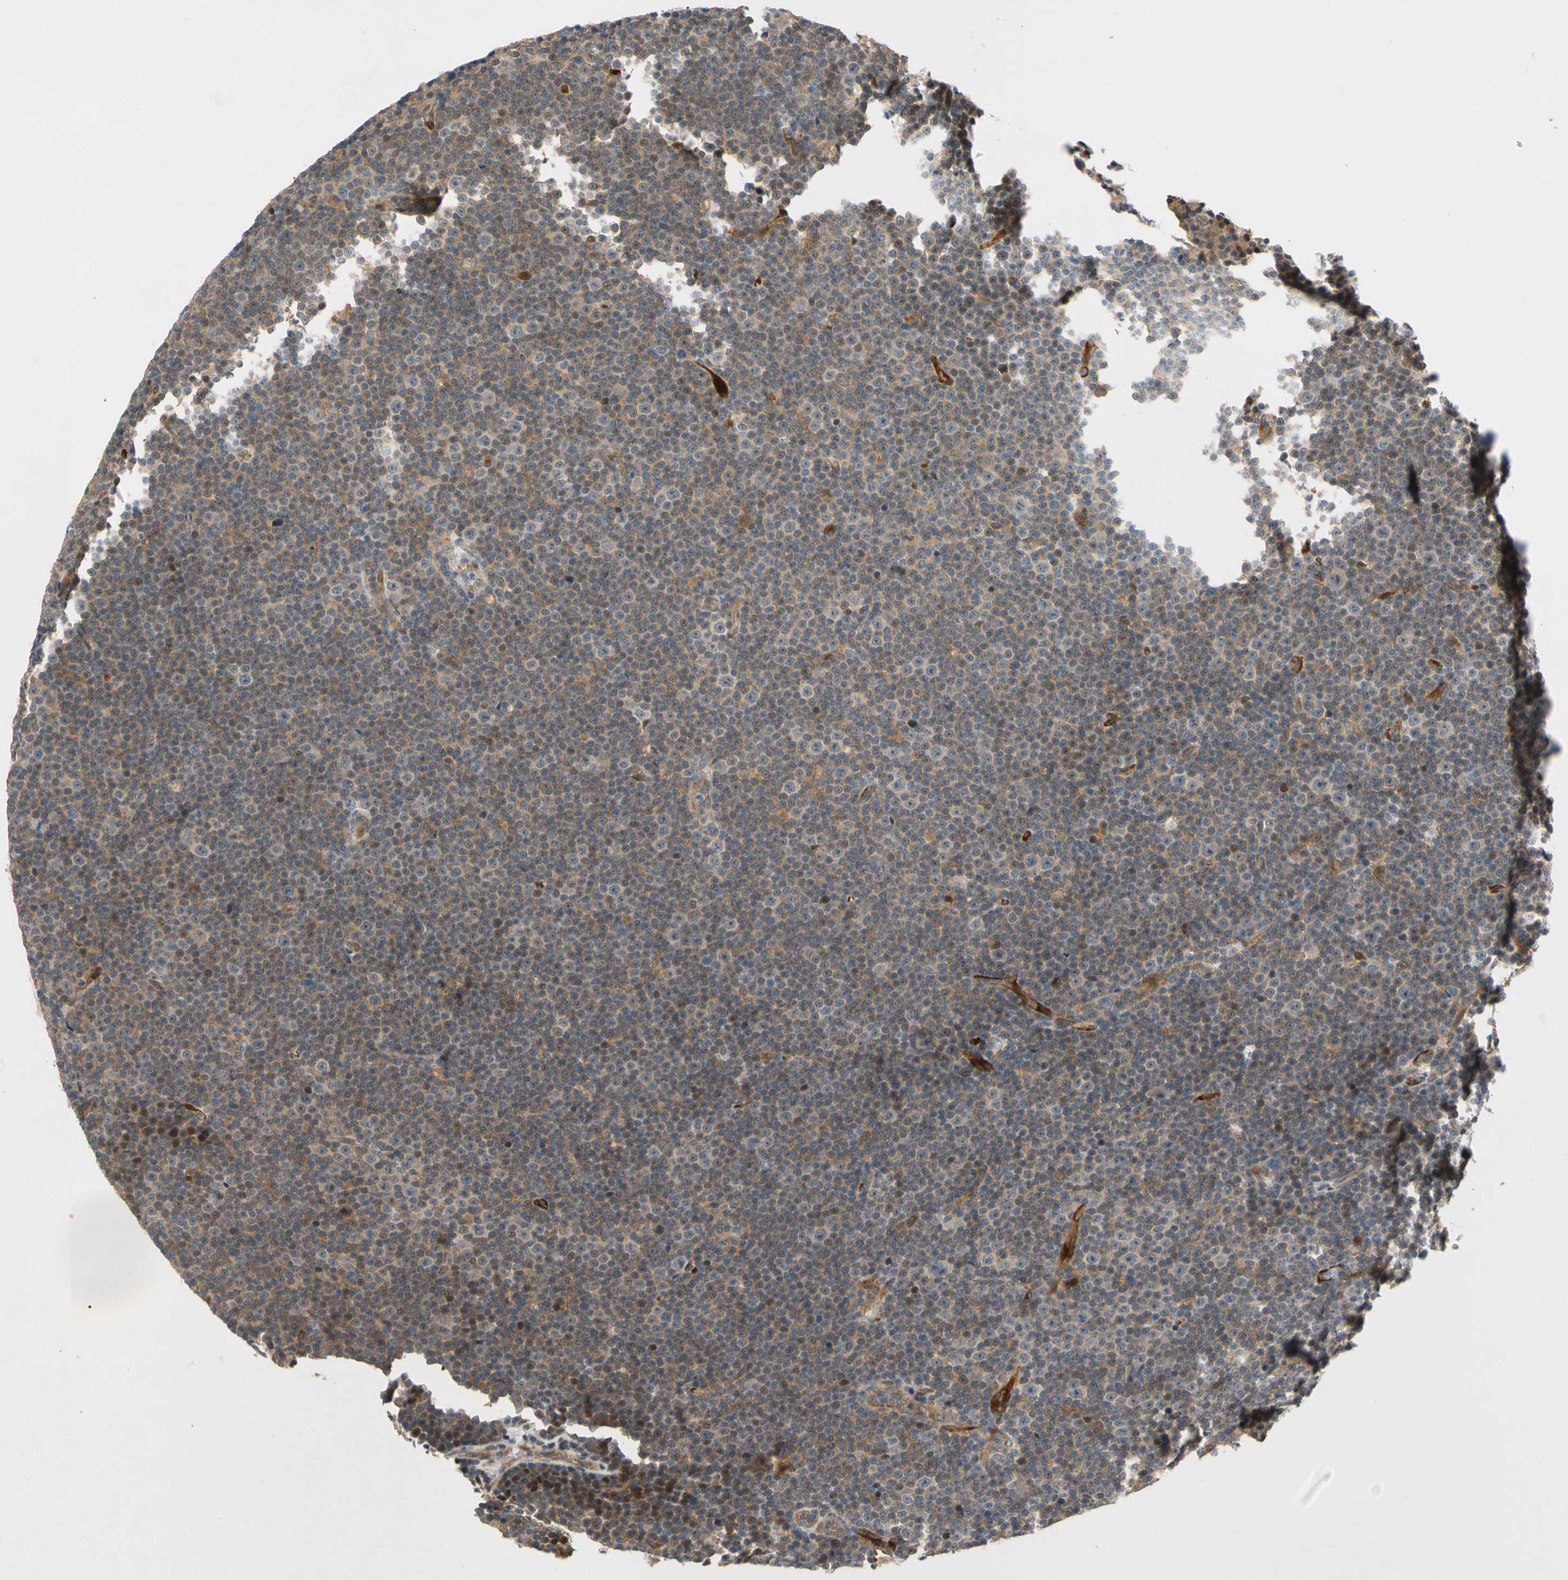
{"staining": {"intensity": "weak", "quantity": "25%-75%", "location": "cytoplasmic/membranous"}, "tissue": "lymphoma", "cell_type": "Tumor cells", "image_type": "cancer", "snomed": [{"axis": "morphology", "description": "Malignant lymphoma, non-Hodgkin's type, Low grade"}, {"axis": "topography", "description": "Lymph node"}], "caption": "A brown stain highlights weak cytoplasmic/membranous positivity of a protein in lymphoma tumor cells.", "gene": "GATD1", "patient": {"sex": "female", "age": 67}}